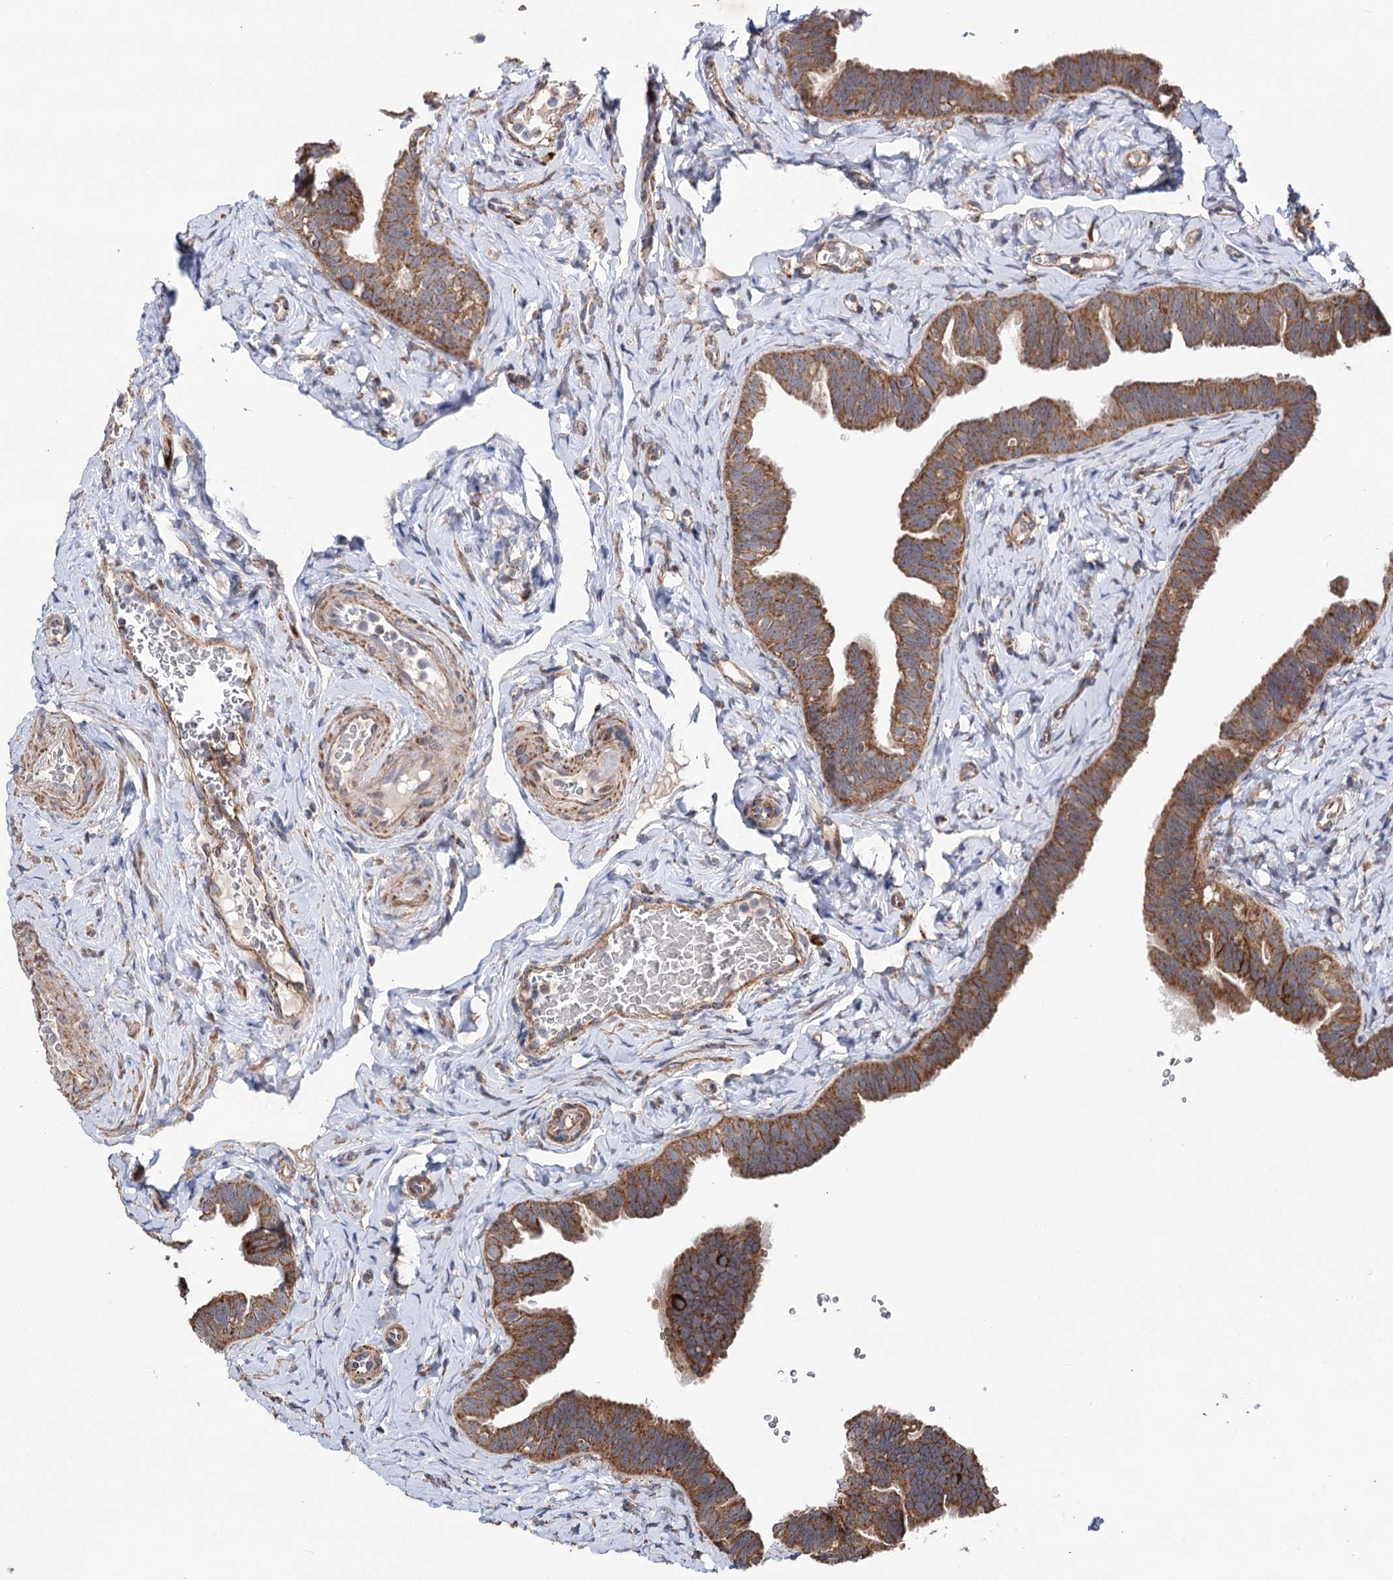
{"staining": {"intensity": "moderate", "quantity": ">75%", "location": "cytoplasmic/membranous"}, "tissue": "fallopian tube", "cell_type": "Glandular cells", "image_type": "normal", "snomed": [{"axis": "morphology", "description": "Normal tissue, NOS"}, {"axis": "topography", "description": "Fallopian tube"}], "caption": "Moderate cytoplasmic/membranous expression for a protein is seen in approximately >75% of glandular cells of benign fallopian tube using immunohistochemistry (IHC).", "gene": "SUCLA2", "patient": {"sex": "female", "age": 39}}